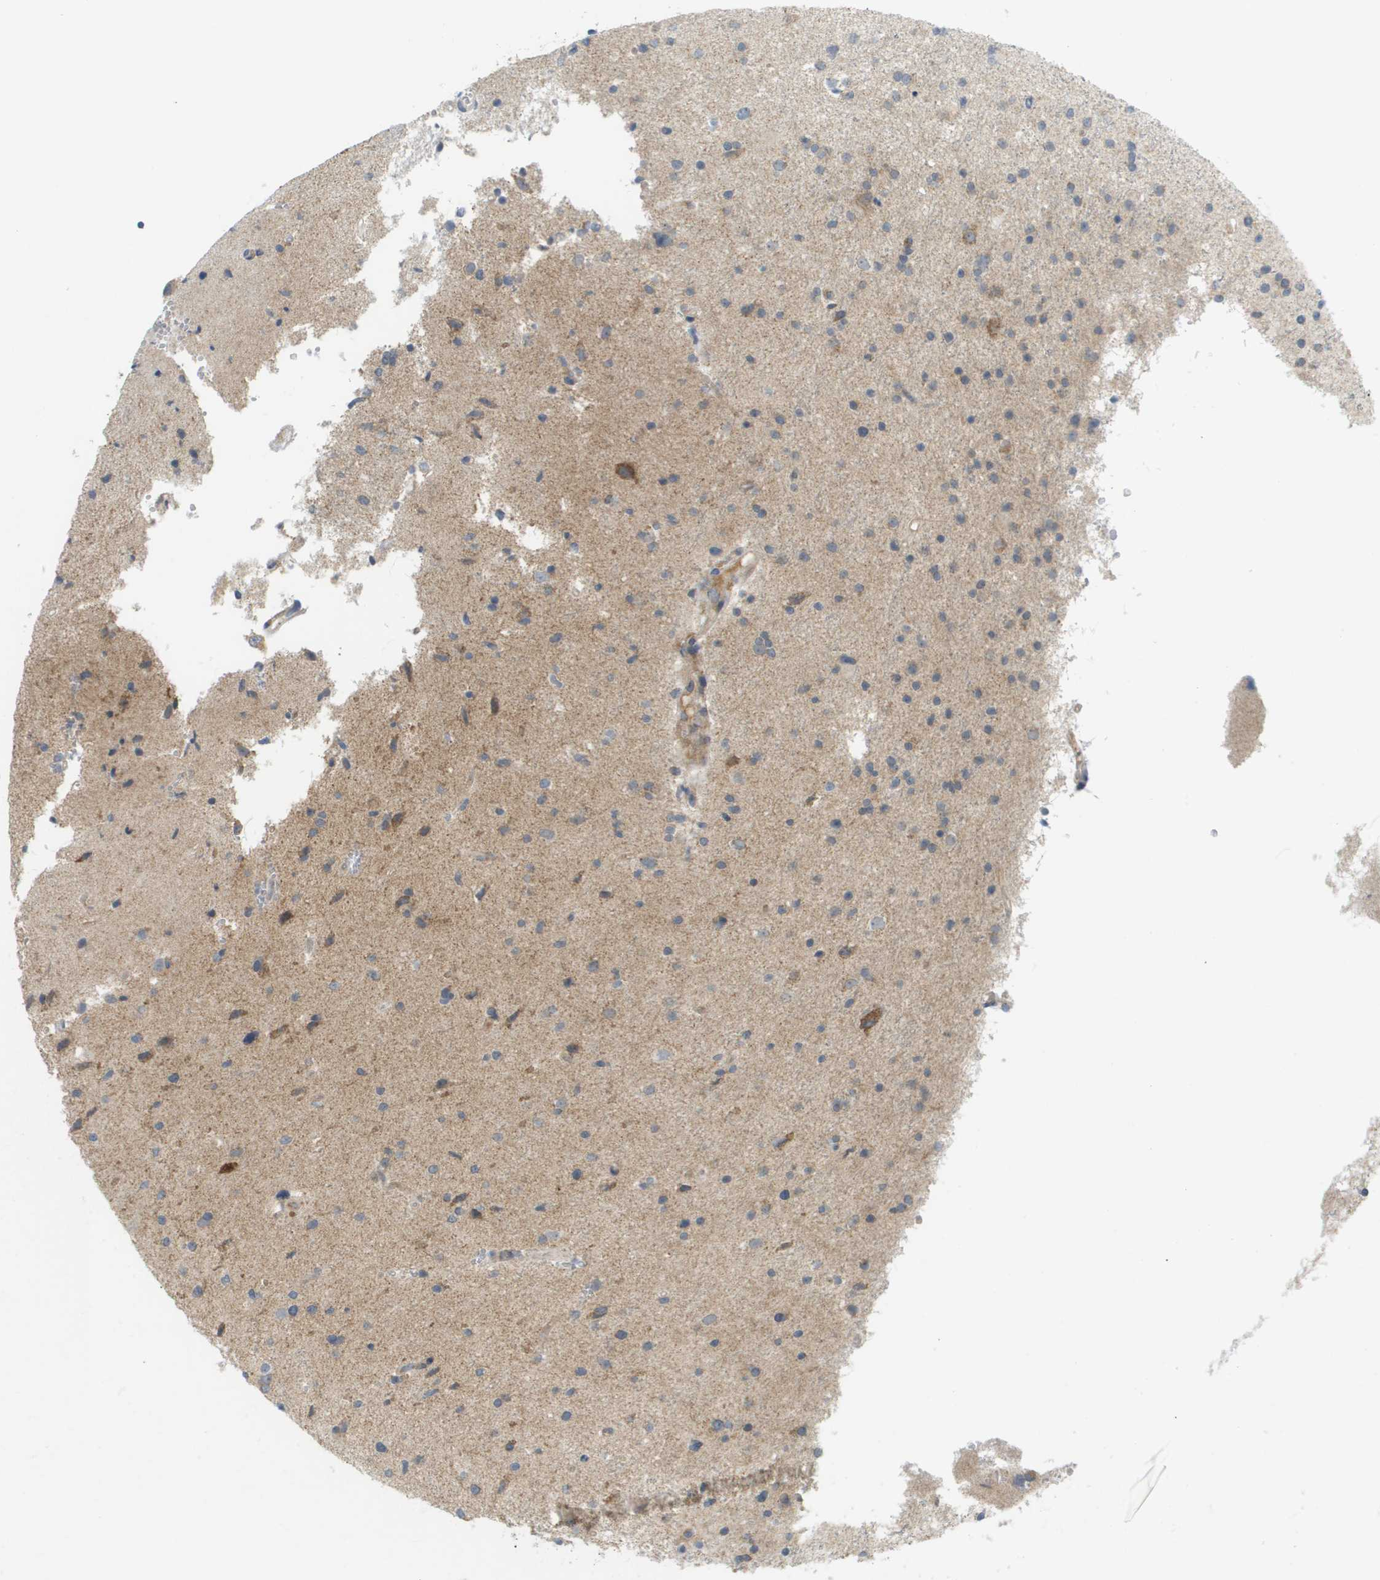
{"staining": {"intensity": "moderate", "quantity": "<25%", "location": "cytoplasmic/membranous"}, "tissue": "glioma", "cell_type": "Tumor cells", "image_type": "cancer", "snomed": [{"axis": "morphology", "description": "Glioma, malignant, High grade"}, {"axis": "topography", "description": "Brain"}], "caption": "Protein staining of glioma tissue shows moderate cytoplasmic/membranous positivity in about <25% of tumor cells.", "gene": "PROC", "patient": {"sex": "male", "age": 33}}